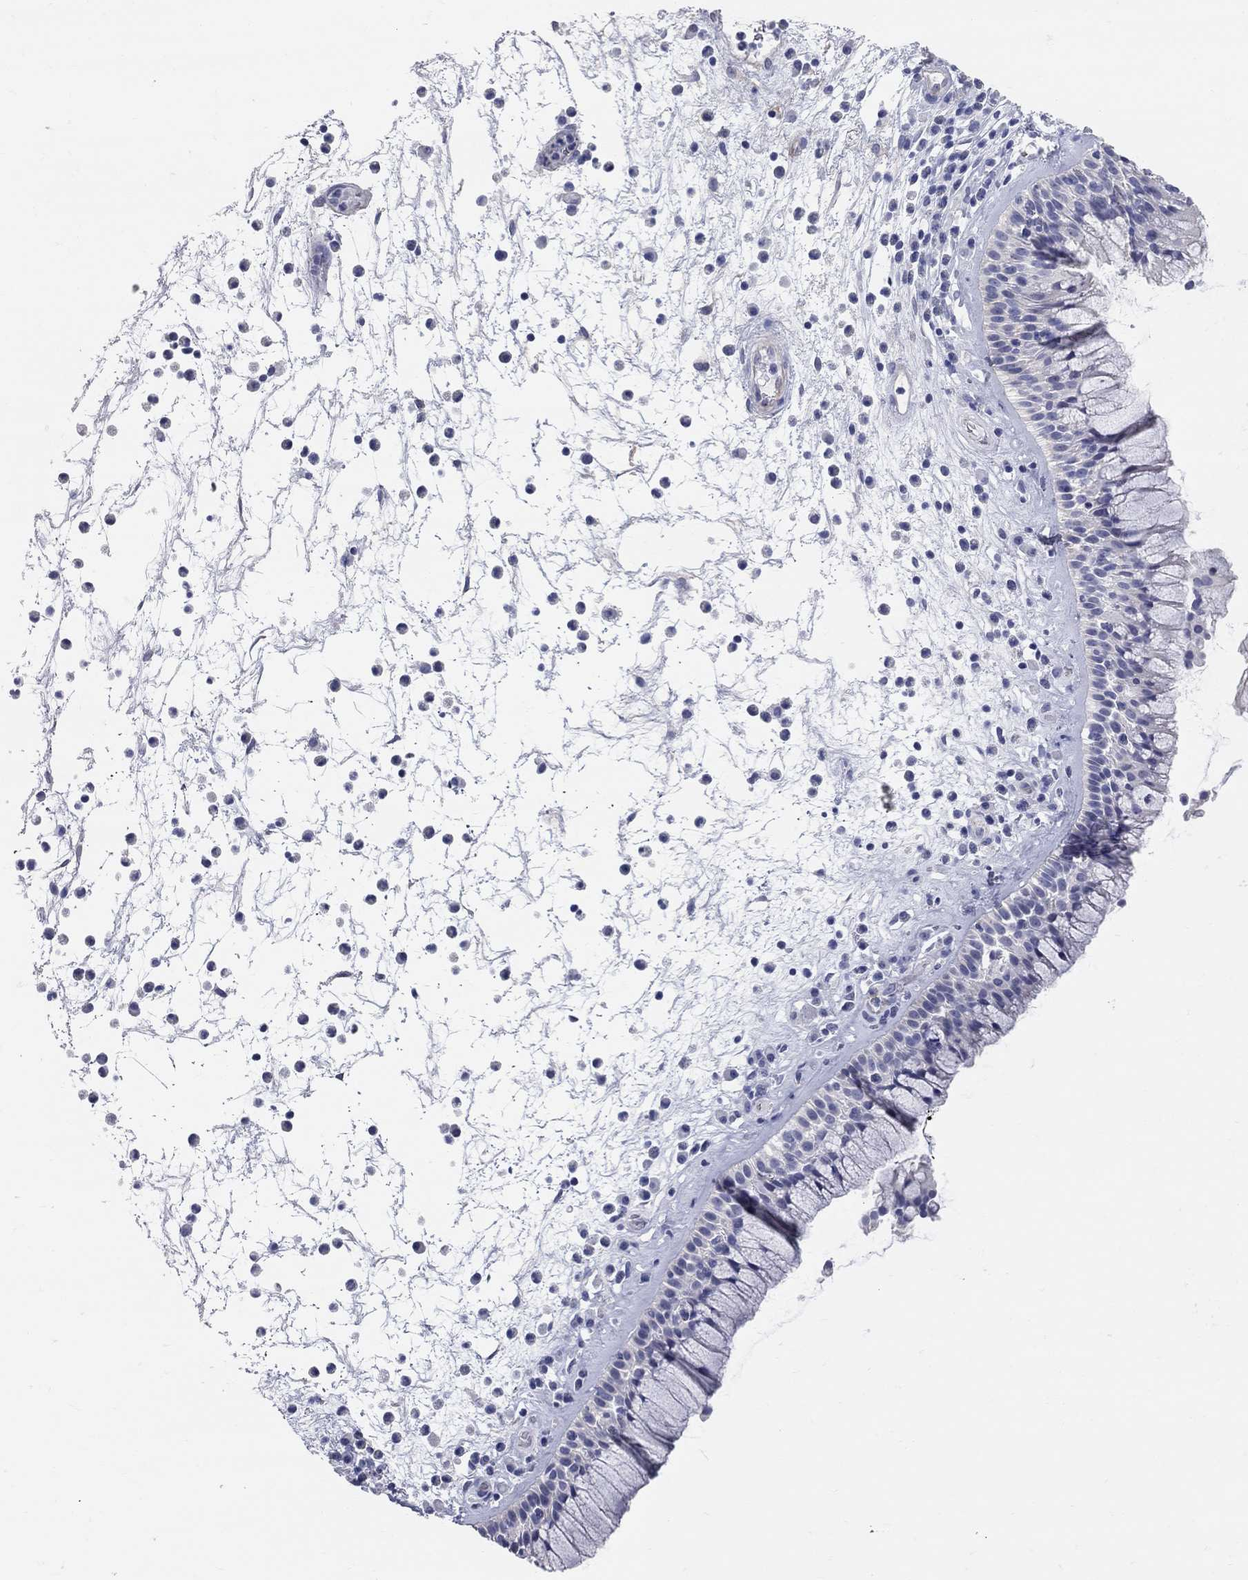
{"staining": {"intensity": "negative", "quantity": "none", "location": "none"}, "tissue": "nasopharynx", "cell_type": "Respiratory epithelial cells", "image_type": "normal", "snomed": [{"axis": "morphology", "description": "Normal tissue, NOS"}, {"axis": "topography", "description": "Nasopharynx"}], "caption": "IHC photomicrograph of normal nasopharynx: human nasopharynx stained with DAB exhibits no significant protein expression in respiratory epithelial cells.", "gene": "AOX1", "patient": {"sex": "male", "age": 77}}